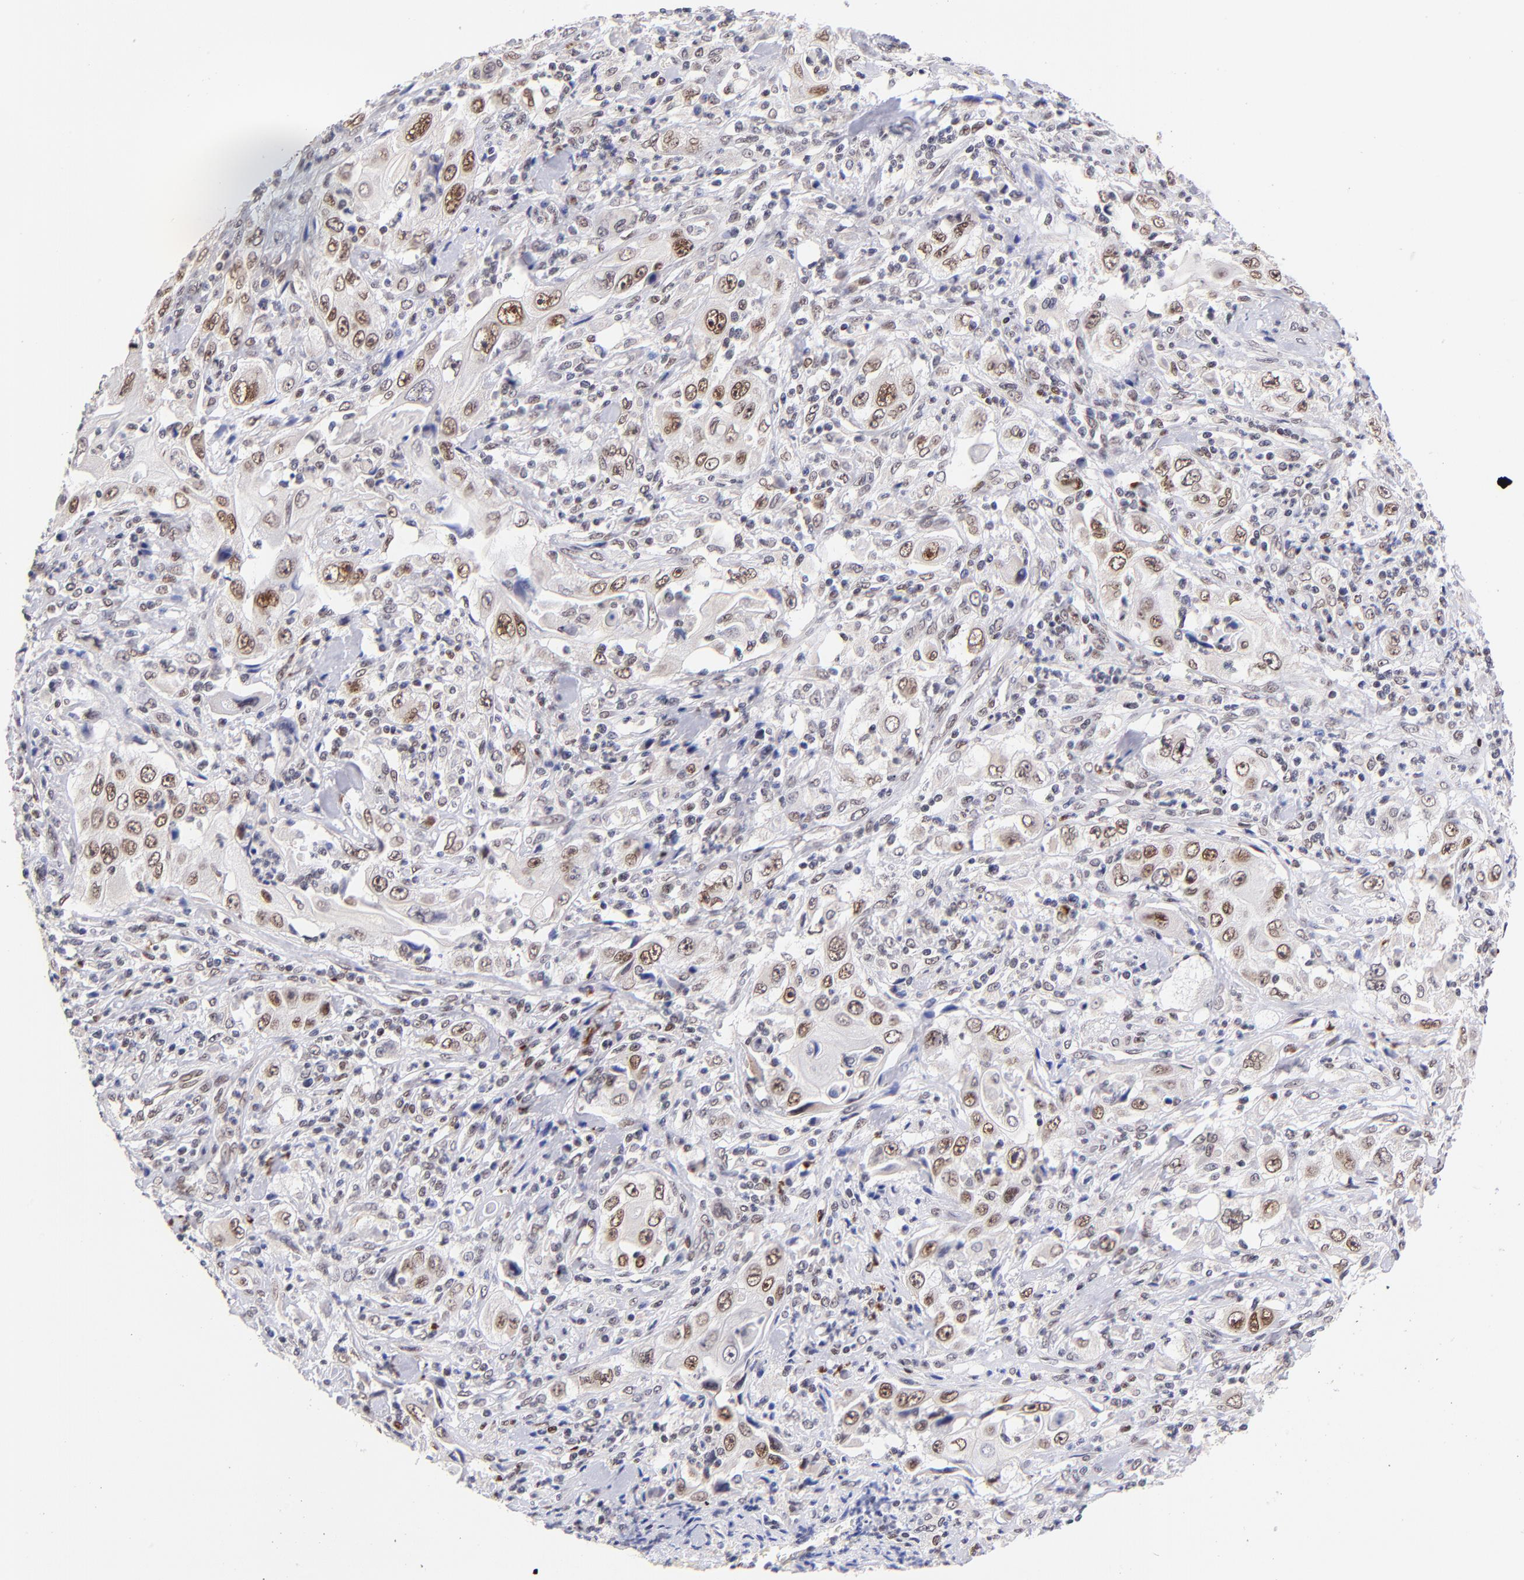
{"staining": {"intensity": "moderate", "quantity": ">75%", "location": "nuclear"}, "tissue": "pancreatic cancer", "cell_type": "Tumor cells", "image_type": "cancer", "snomed": [{"axis": "morphology", "description": "Adenocarcinoma, NOS"}, {"axis": "topography", "description": "Pancreas"}], "caption": "Tumor cells exhibit medium levels of moderate nuclear expression in about >75% of cells in pancreatic cancer (adenocarcinoma).", "gene": "MIDEAS", "patient": {"sex": "male", "age": 70}}